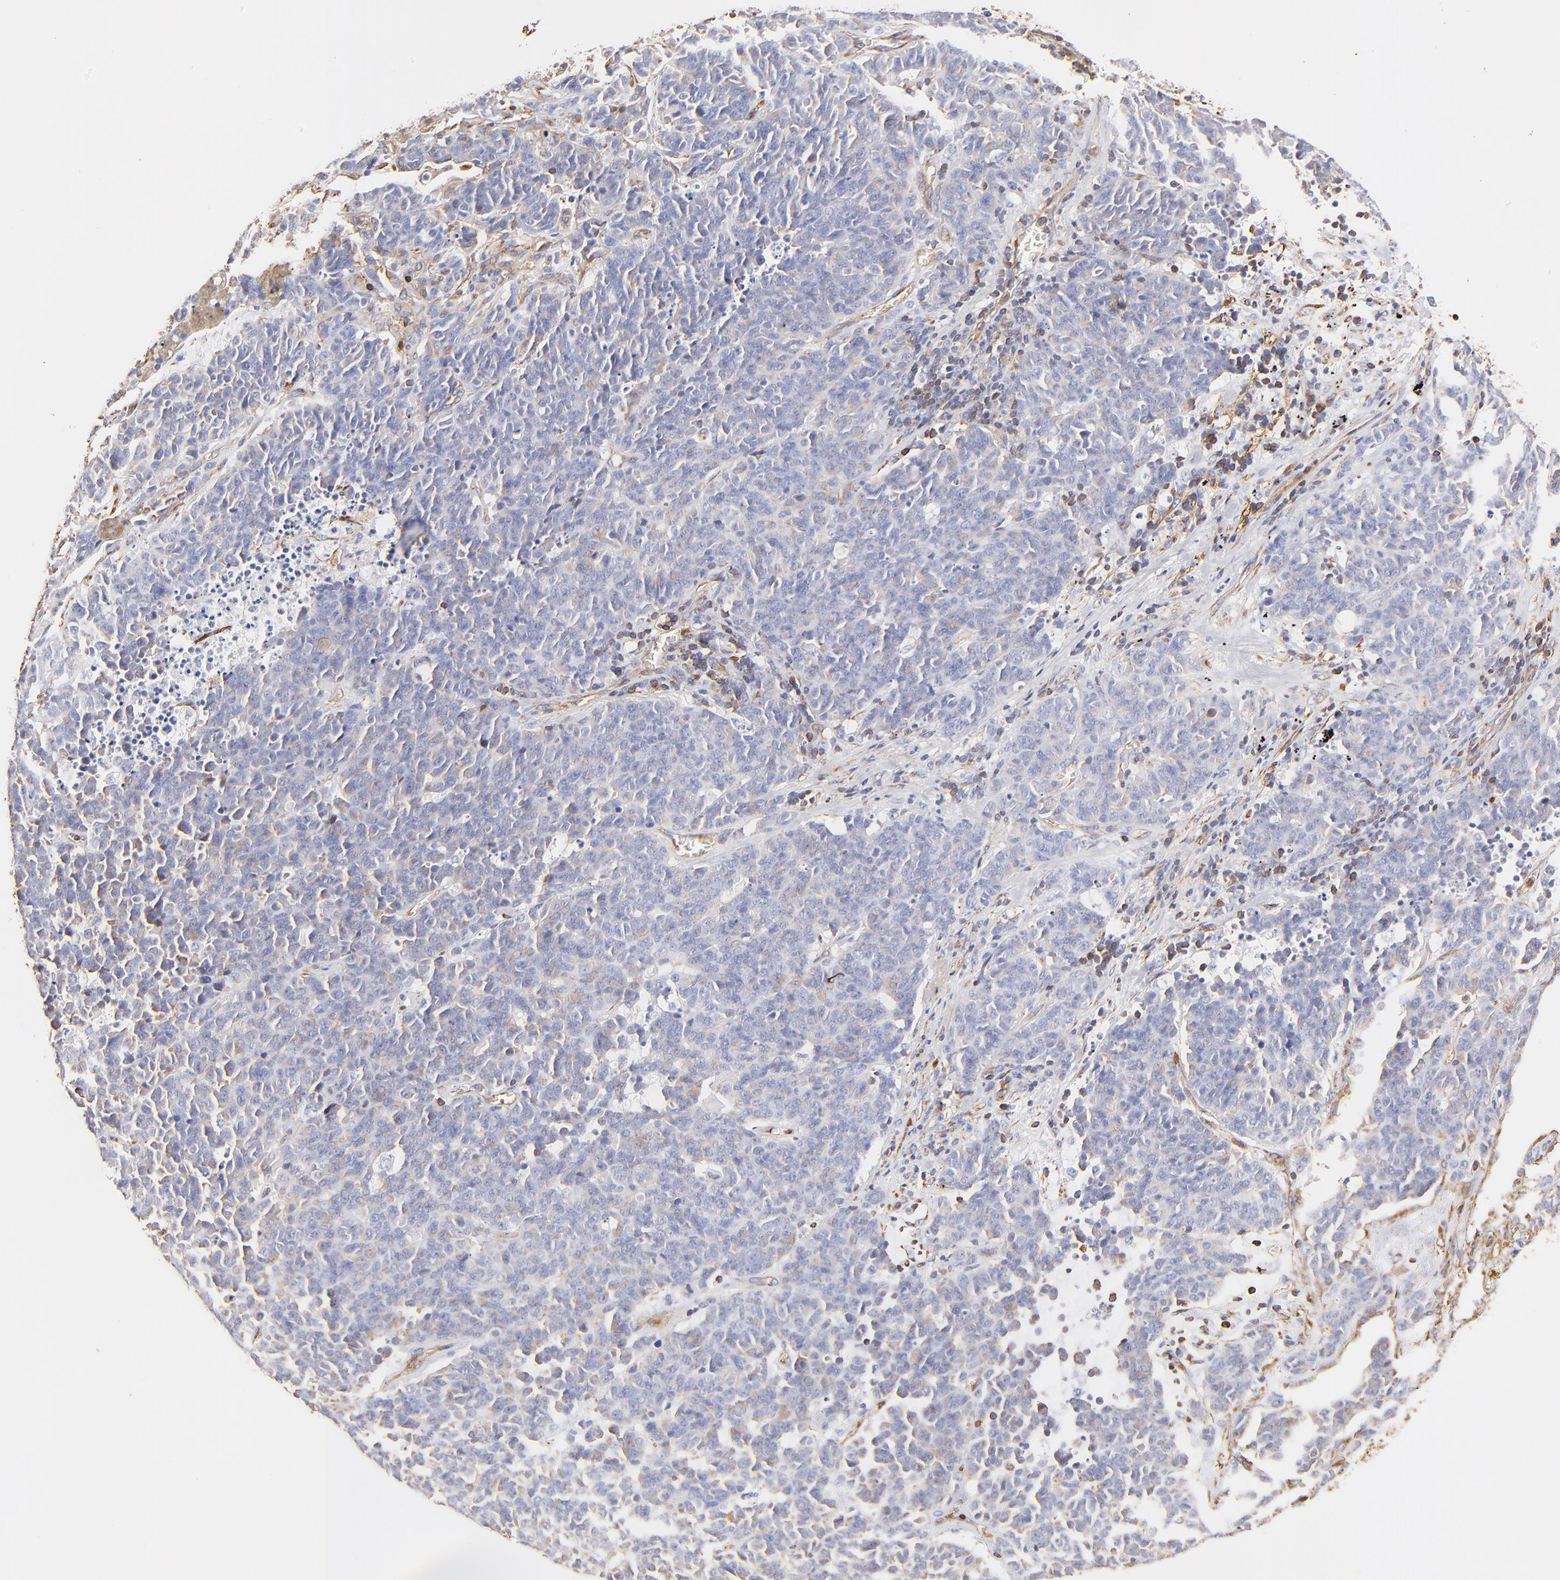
{"staining": {"intensity": "weak", "quantity": "25%-75%", "location": "cytoplasmic/membranous"}, "tissue": "lung cancer", "cell_type": "Tumor cells", "image_type": "cancer", "snomed": [{"axis": "morphology", "description": "Neoplasm, malignant, NOS"}, {"axis": "topography", "description": "Lung"}], "caption": "Human neoplasm (malignant) (lung) stained with a protein marker reveals weak staining in tumor cells.", "gene": "FLNA", "patient": {"sex": "female", "age": 58}}